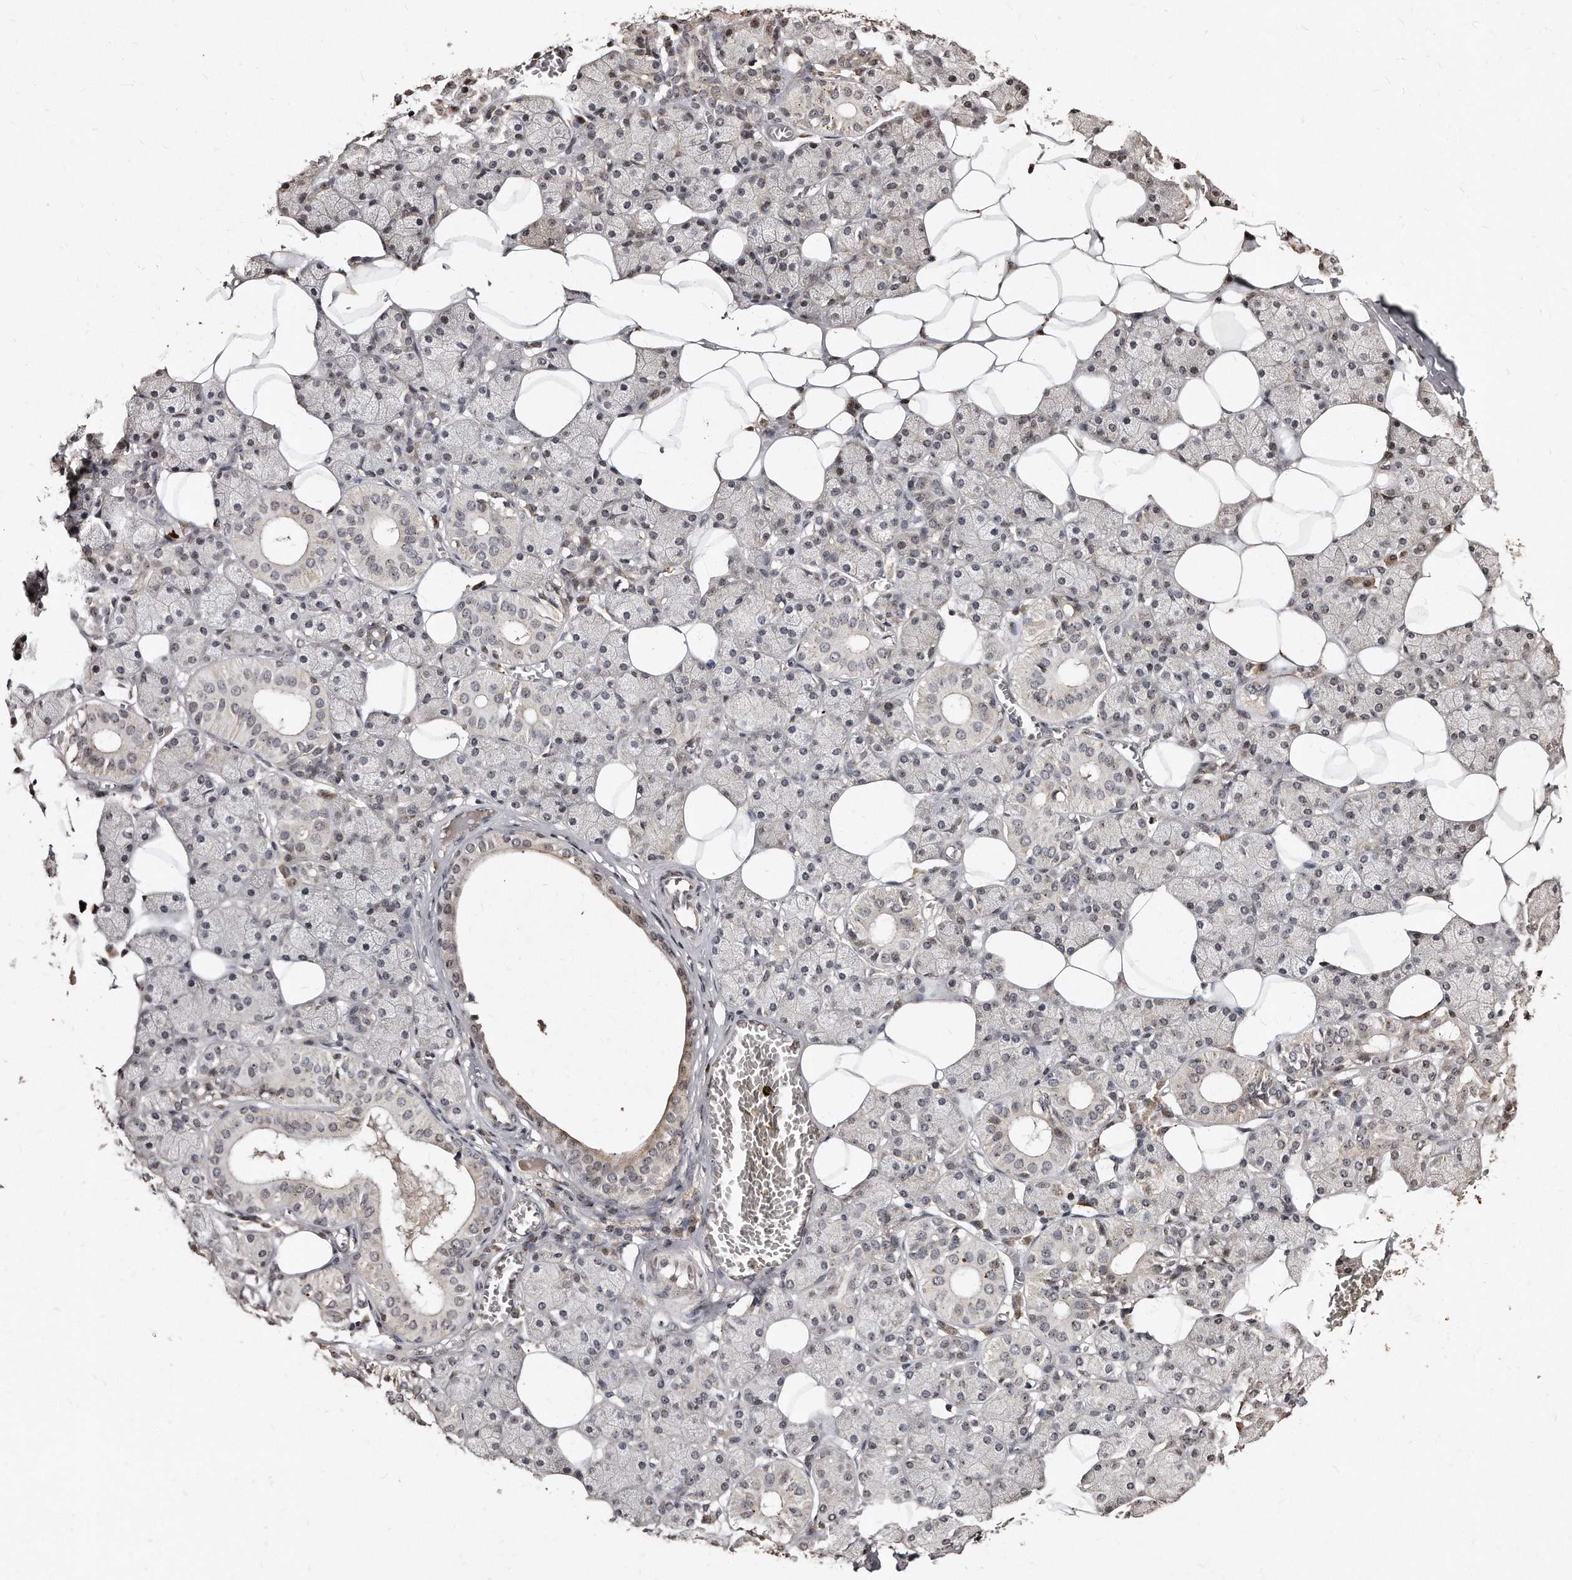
{"staining": {"intensity": "weak", "quantity": "25%-75%", "location": "cytoplasmic/membranous,nuclear"}, "tissue": "salivary gland", "cell_type": "Glandular cells", "image_type": "normal", "snomed": [{"axis": "morphology", "description": "Normal tissue, NOS"}, {"axis": "topography", "description": "Salivary gland"}], "caption": "An image showing weak cytoplasmic/membranous,nuclear expression in approximately 25%-75% of glandular cells in benign salivary gland, as visualized by brown immunohistochemical staining.", "gene": "TSHR", "patient": {"sex": "female", "age": 33}}